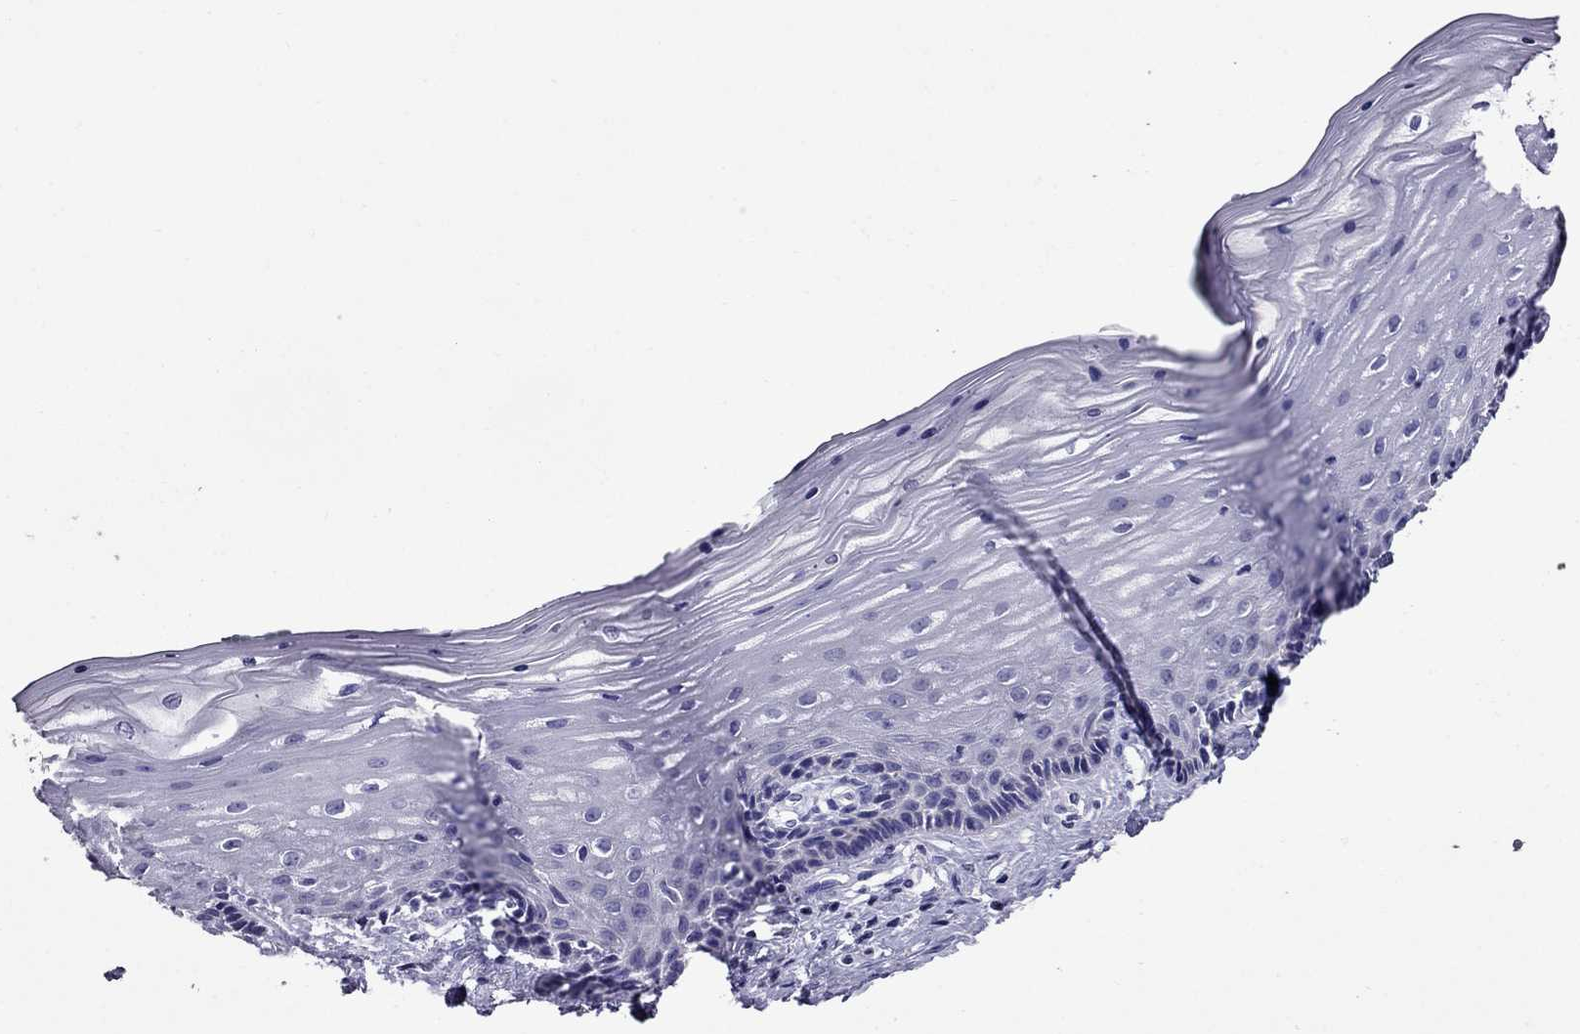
{"staining": {"intensity": "negative", "quantity": "none", "location": "none"}, "tissue": "vagina", "cell_type": "Squamous epithelial cells", "image_type": "normal", "snomed": [{"axis": "morphology", "description": "Normal tissue, NOS"}, {"axis": "topography", "description": "Vagina"}], "caption": "This is a image of IHC staining of normal vagina, which shows no expression in squamous epithelial cells.", "gene": "OXCT2", "patient": {"sex": "female", "age": 45}}